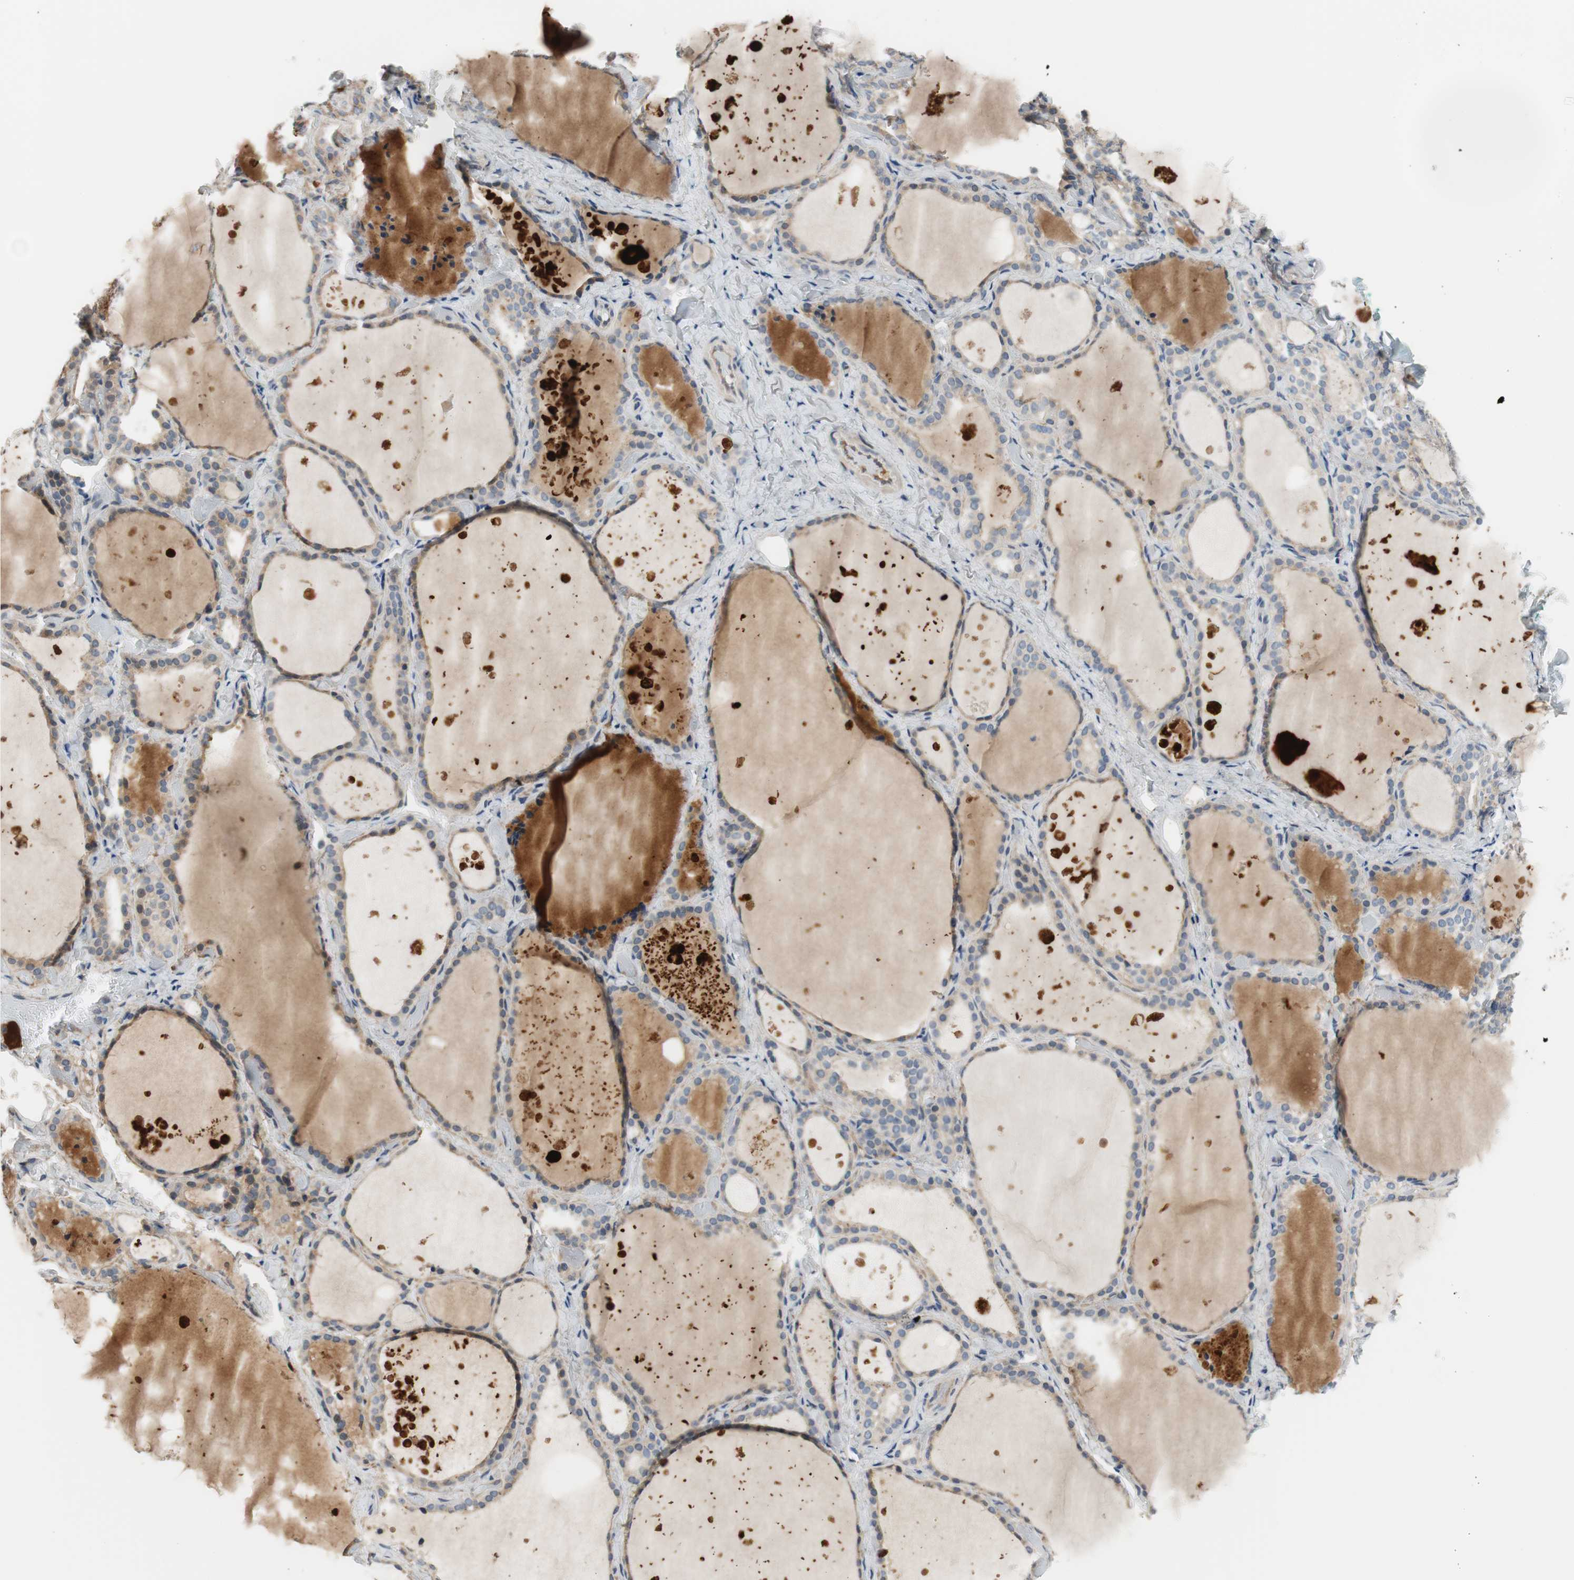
{"staining": {"intensity": "negative", "quantity": "none", "location": "none"}, "tissue": "thyroid gland", "cell_type": "Glandular cells", "image_type": "normal", "snomed": [{"axis": "morphology", "description": "Normal tissue, NOS"}, {"axis": "topography", "description": "Thyroid gland"}], "caption": "DAB immunohistochemical staining of normal thyroid gland demonstrates no significant staining in glandular cells.", "gene": "C4A", "patient": {"sex": "female", "age": 44}}